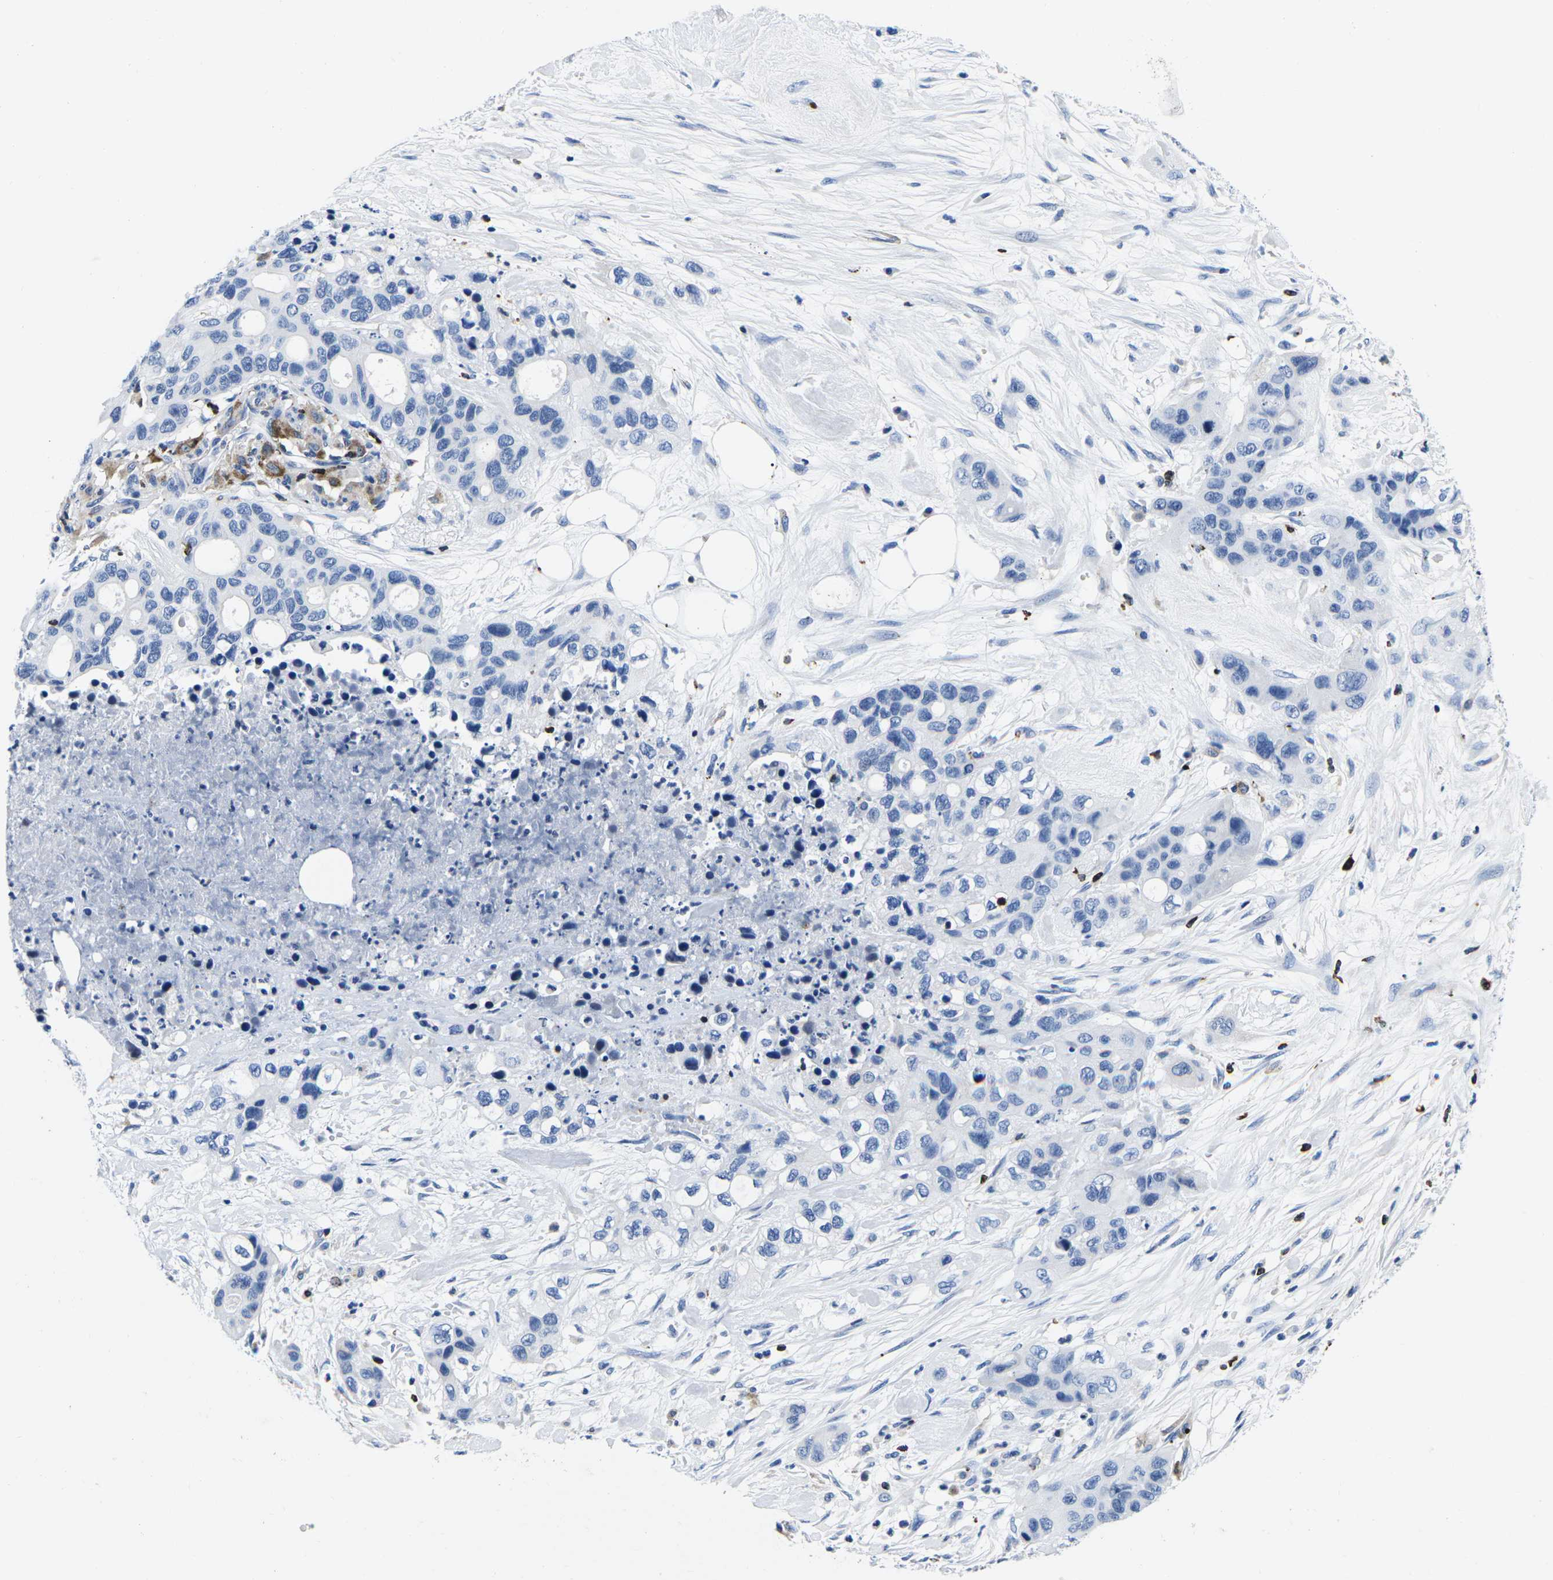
{"staining": {"intensity": "negative", "quantity": "none", "location": "none"}, "tissue": "pancreatic cancer", "cell_type": "Tumor cells", "image_type": "cancer", "snomed": [{"axis": "morphology", "description": "Adenocarcinoma, NOS"}, {"axis": "topography", "description": "Pancreas"}], "caption": "This is an immunohistochemistry photomicrograph of human adenocarcinoma (pancreatic). There is no positivity in tumor cells.", "gene": "CTSW", "patient": {"sex": "female", "age": 71}}